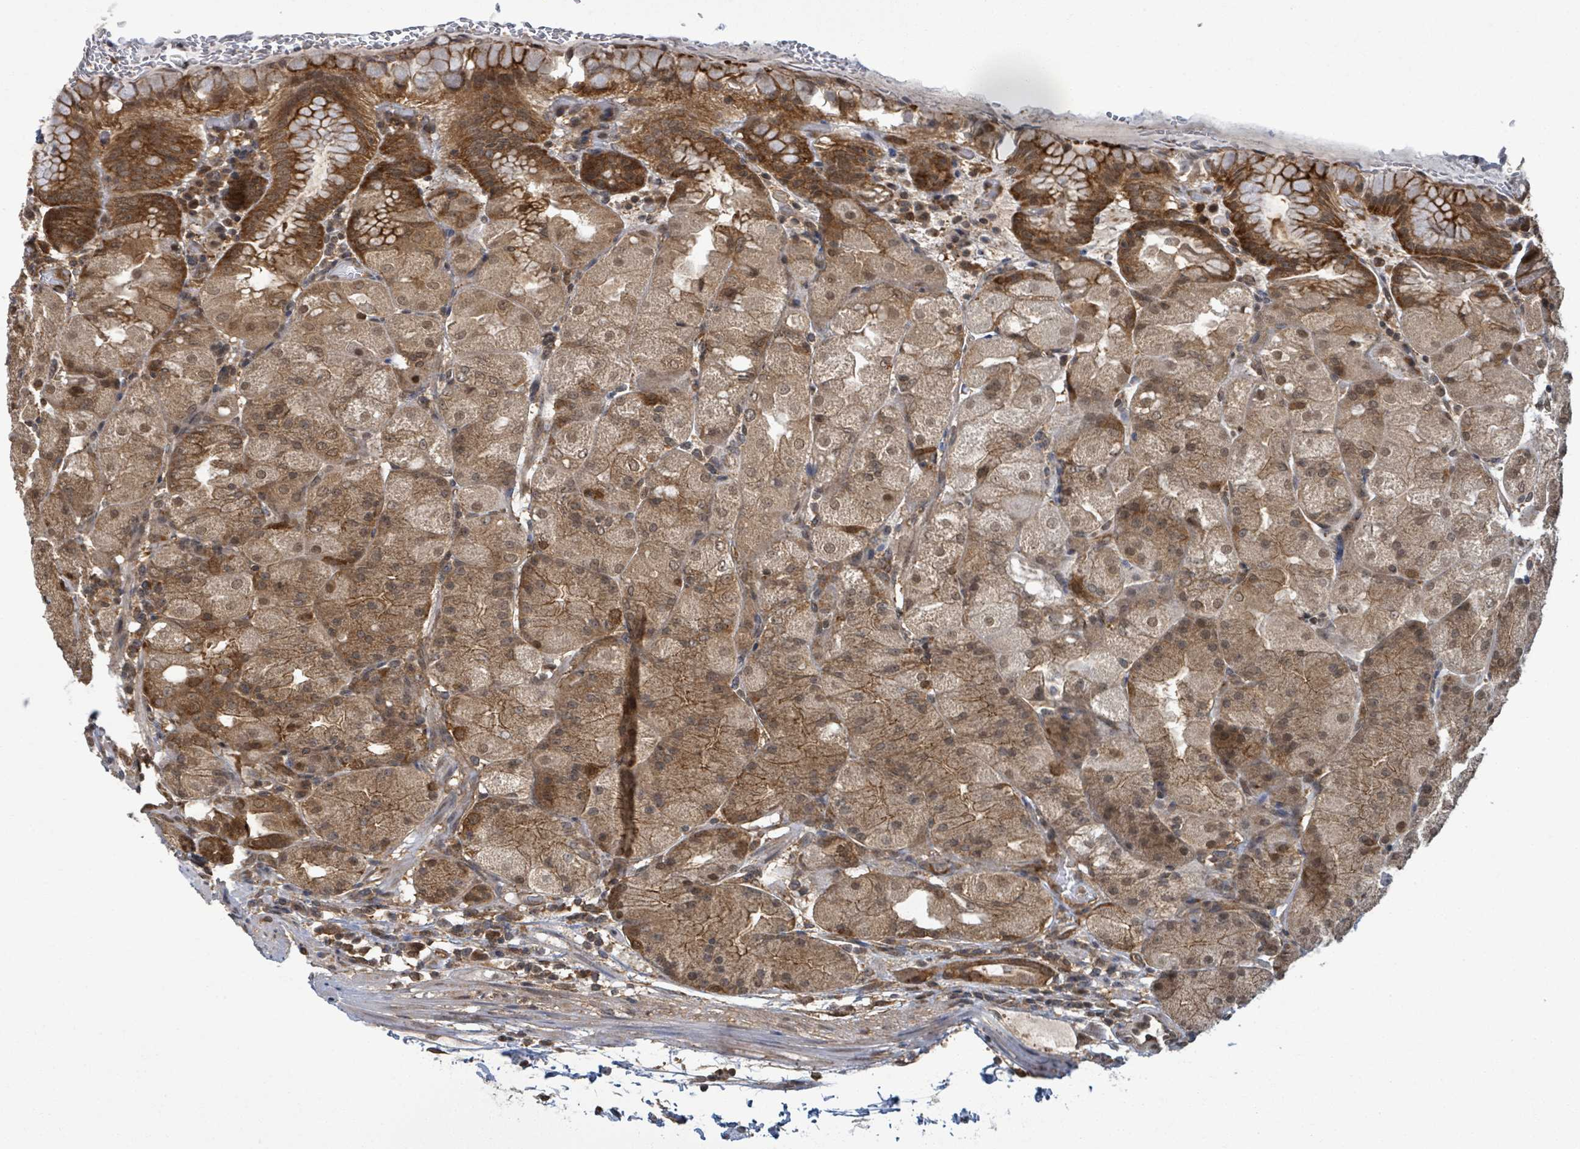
{"staining": {"intensity": "moderate", "quantity": ">75%", "location": "cytoplasmic/membranous,nuclear"}, "tissue": "stomach", "cell_type": "Glandular cells", "image_type": "normal", "snomed": [{"axis": "morphology", "description": "Normal tissue, NOS"}, {"axis": "topography", "description": "Stomach, upper"}, {"axis": "topography", "description": "Stomach, lower"}], "caption": "This histopathology image shows immunohistochemistry (IHC) staining of benign stomach, with medium moderate cytoplasmic/membranous,nuclear staining in approximately >75% of glandular cells.", "gene": "ENSG00000256500", "patient": {"sex": "male", "age": 62}}